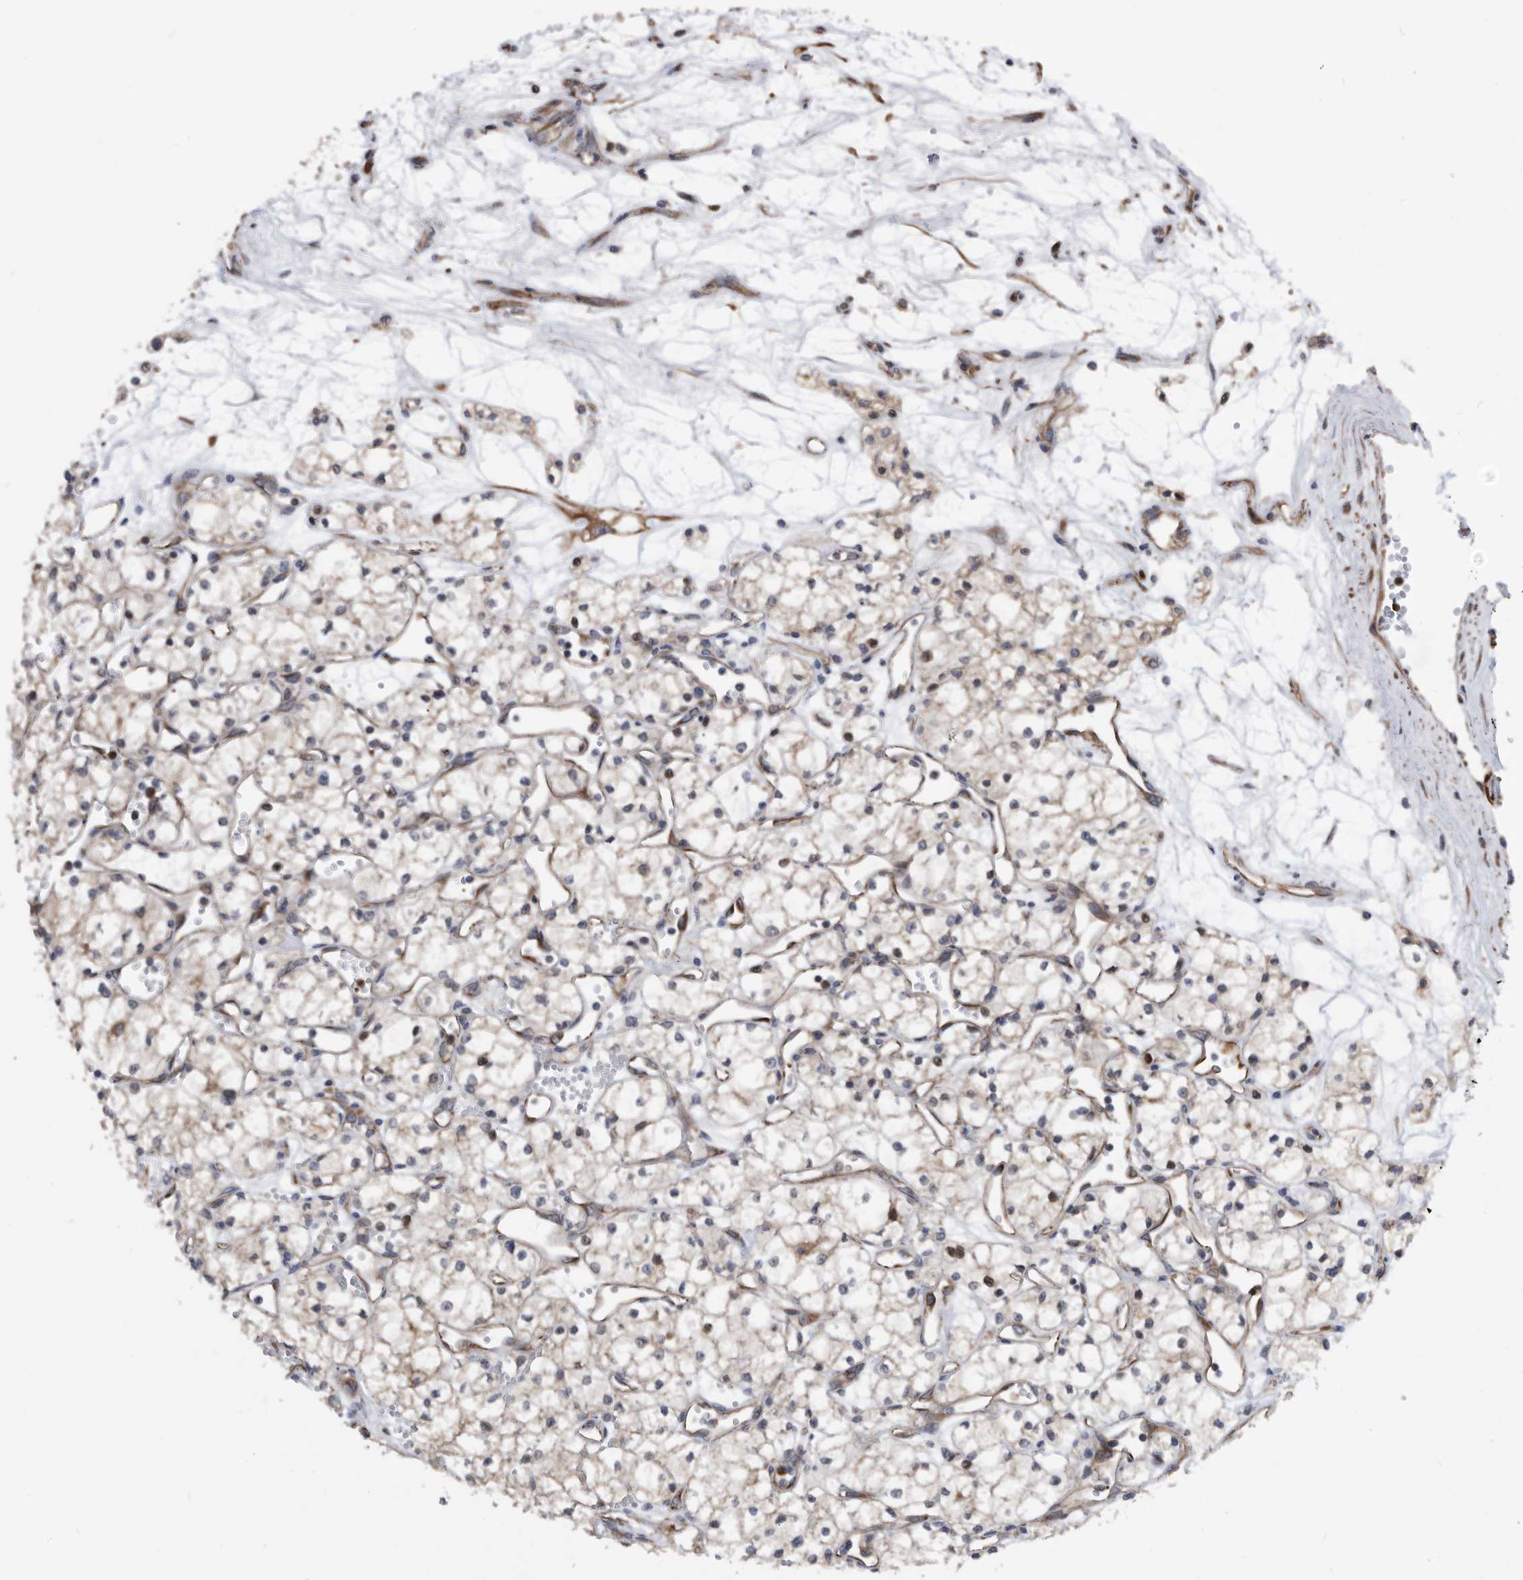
{"staining": {"intensity": "weak", "quantity": "<25%", "location": "cytoplasmic/membranous"}, "tissue": "renal cancer", "cell_type": "Tumor cells", "image_type": "cancer", "snomed": [{"axis": "morphology", "description": "Adenocarcinoma, NOS"}, {"axis": "topography", "description": "Kidney"}], "caption": "Adenocarcinoma (renal) was stained to show a protein in brown. There is no significant positivity in tumor cells. Nuclei are stained in blue.", "gene": "SERINC2", "patient": {"sex": "male", "age": 59}}